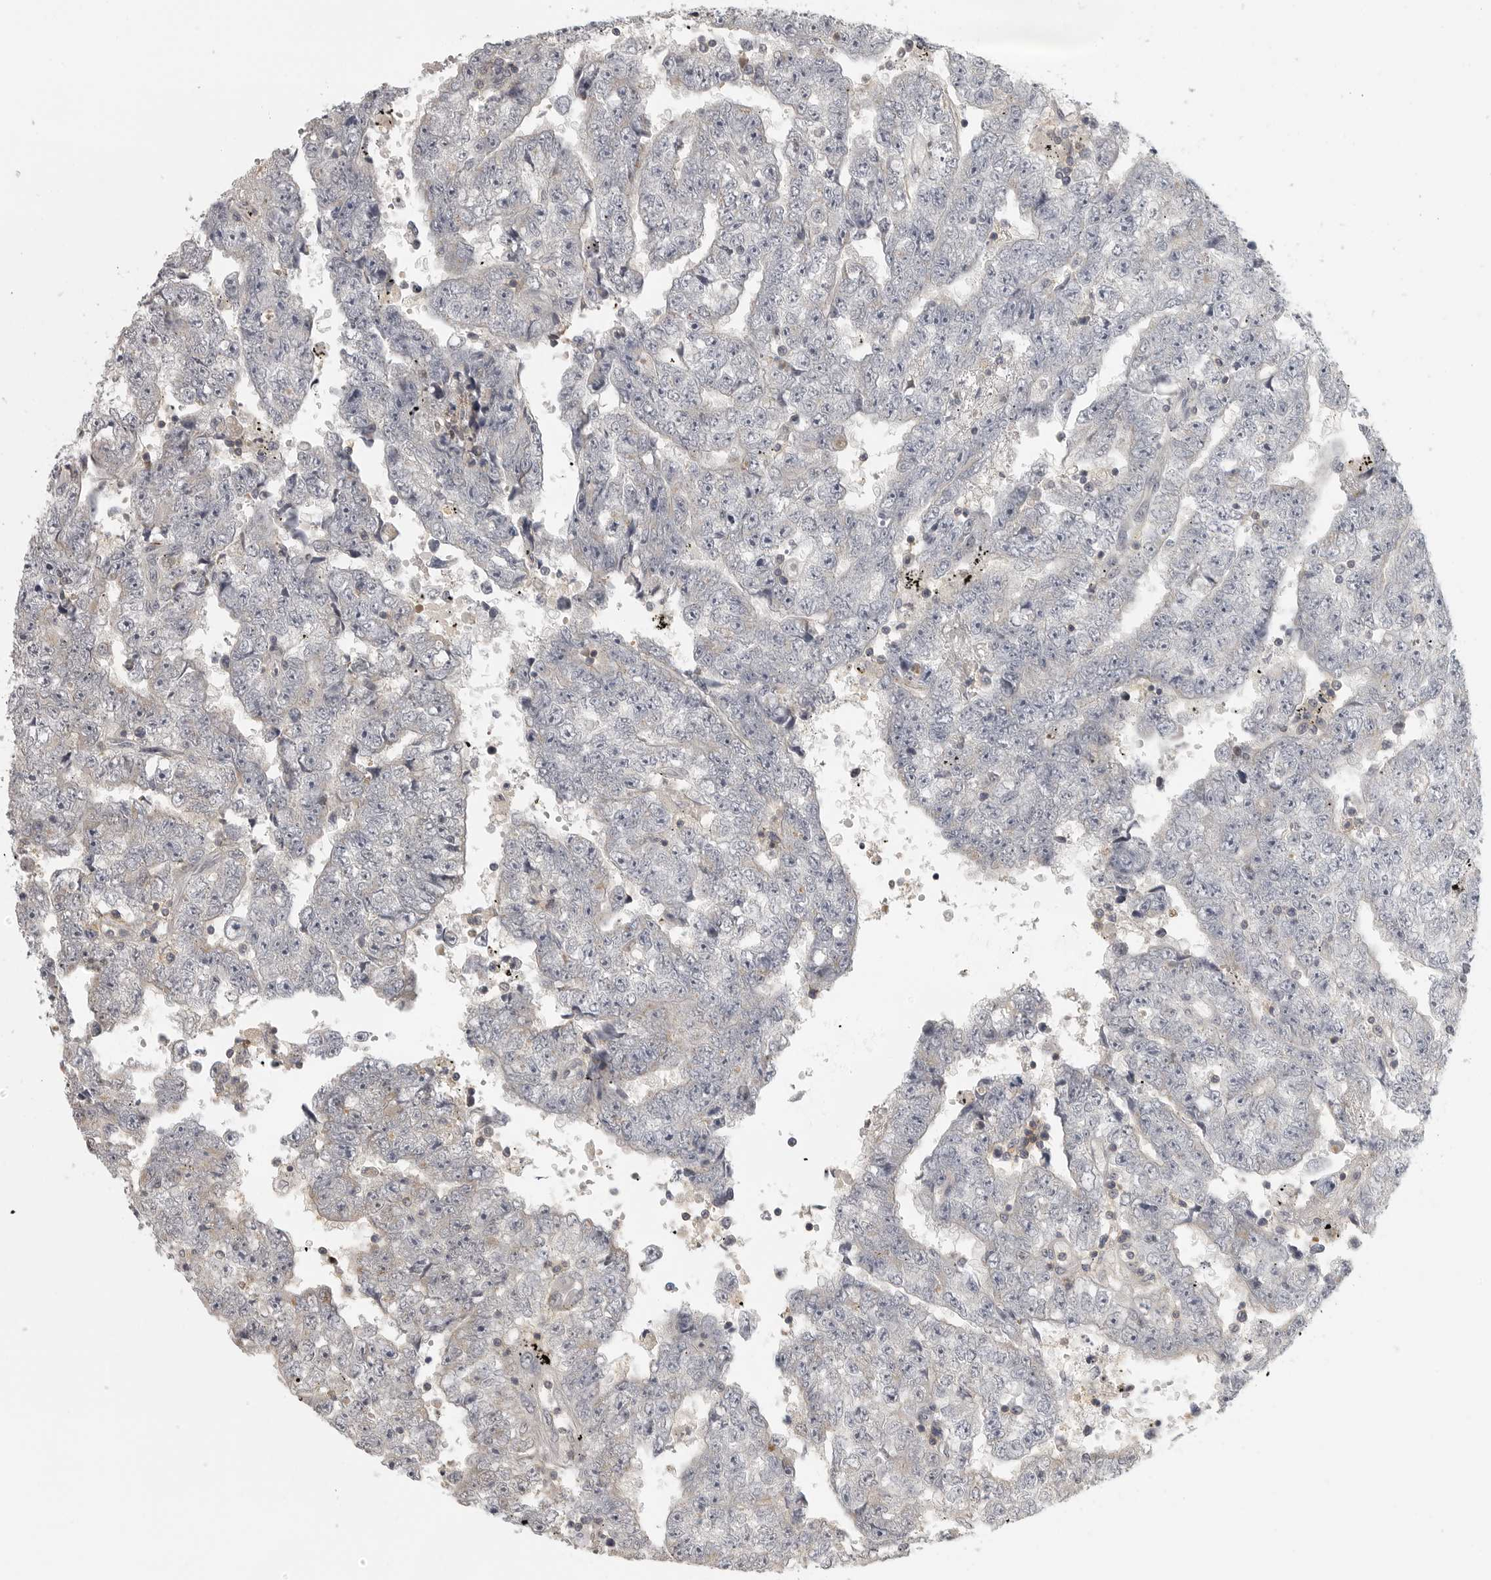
{"staining": {"intensity": "negative", "quantity": "none", "location": "none"}, "tissue": "testis cancer", "cell_type": "Tumor cells", "image_type": "cancer", "snomed": [{"axis": "morphology", "description": "Carcinoma, Embryonal, NOS"}, {"axis": "topography", "description": "Testis"}], "caption": "A histopathology image of human testis embryonal carcinoma is negative for staining in tumor cells. (DAB immunohistochemistry, high magnification).", "gene": "UROD", "patient": {"sex": "male", "age": 25}}